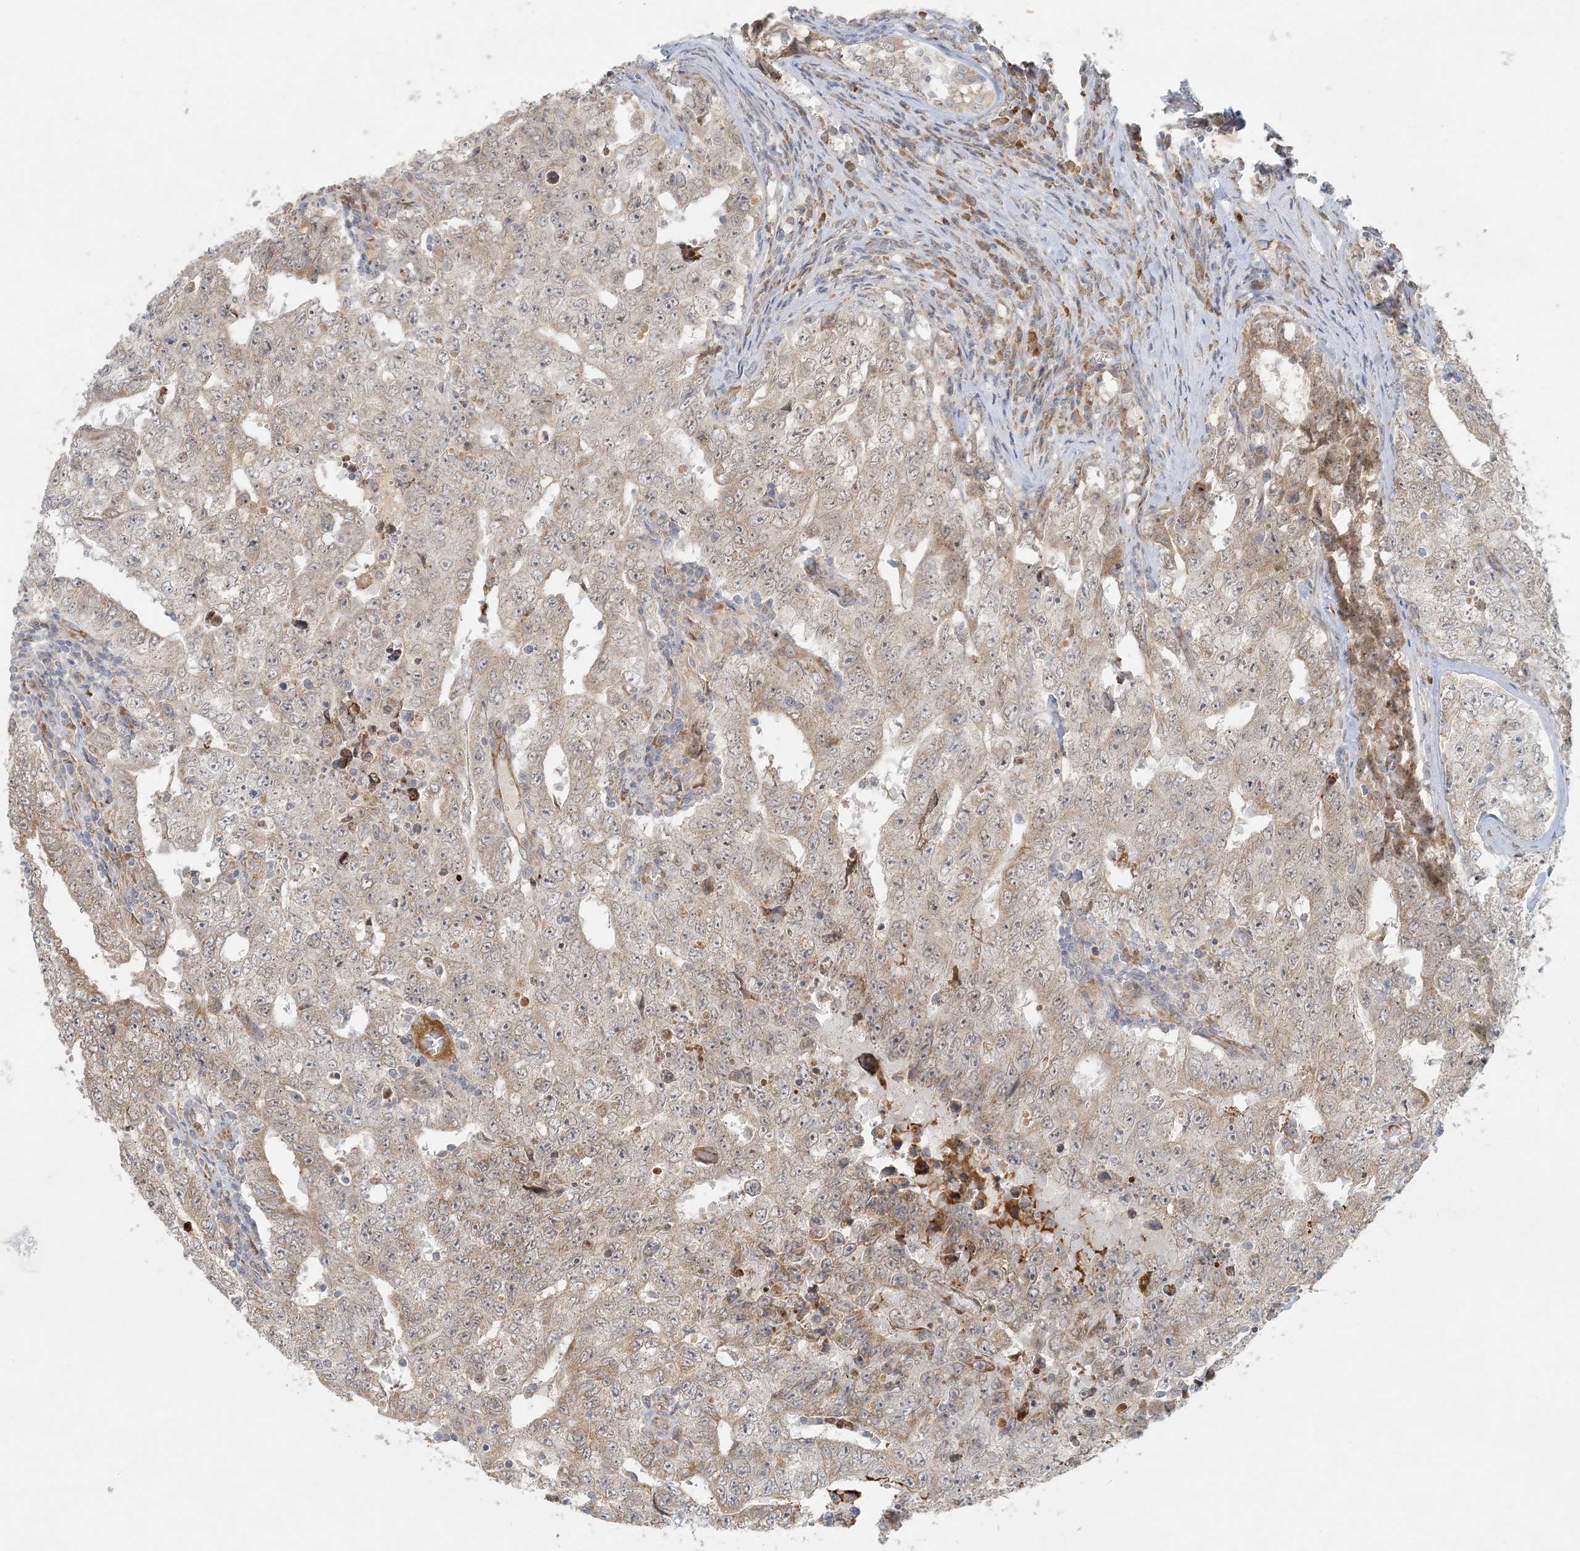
{"staining": {"intensity": "weak", "quantity": ">75%", "location": "cytoplasmic/membranous"}, "tissue": "testis cancer", "cell_type": "Tumor cells", "image_type": "cancer", "snomed": [{"axis": "morphology", "description": "Carcinoma, Embryonal, NOS"}, {"axis": "topography", "description": "Testis"}], "caption": "Immunohistochemistry (IHC) photomicrograph of neoplastic tissue: testis embryonal carcinoma stained using immunohistochemistry (IHC) exhibits low levels of weak protein expression localized specifically in the cytoplasmic/membranous of tumor cells, appearing as a cytoplasmic/membranous brown color.", "gene": "HACL1", "patient": {"sex": "male", "age": 26}}